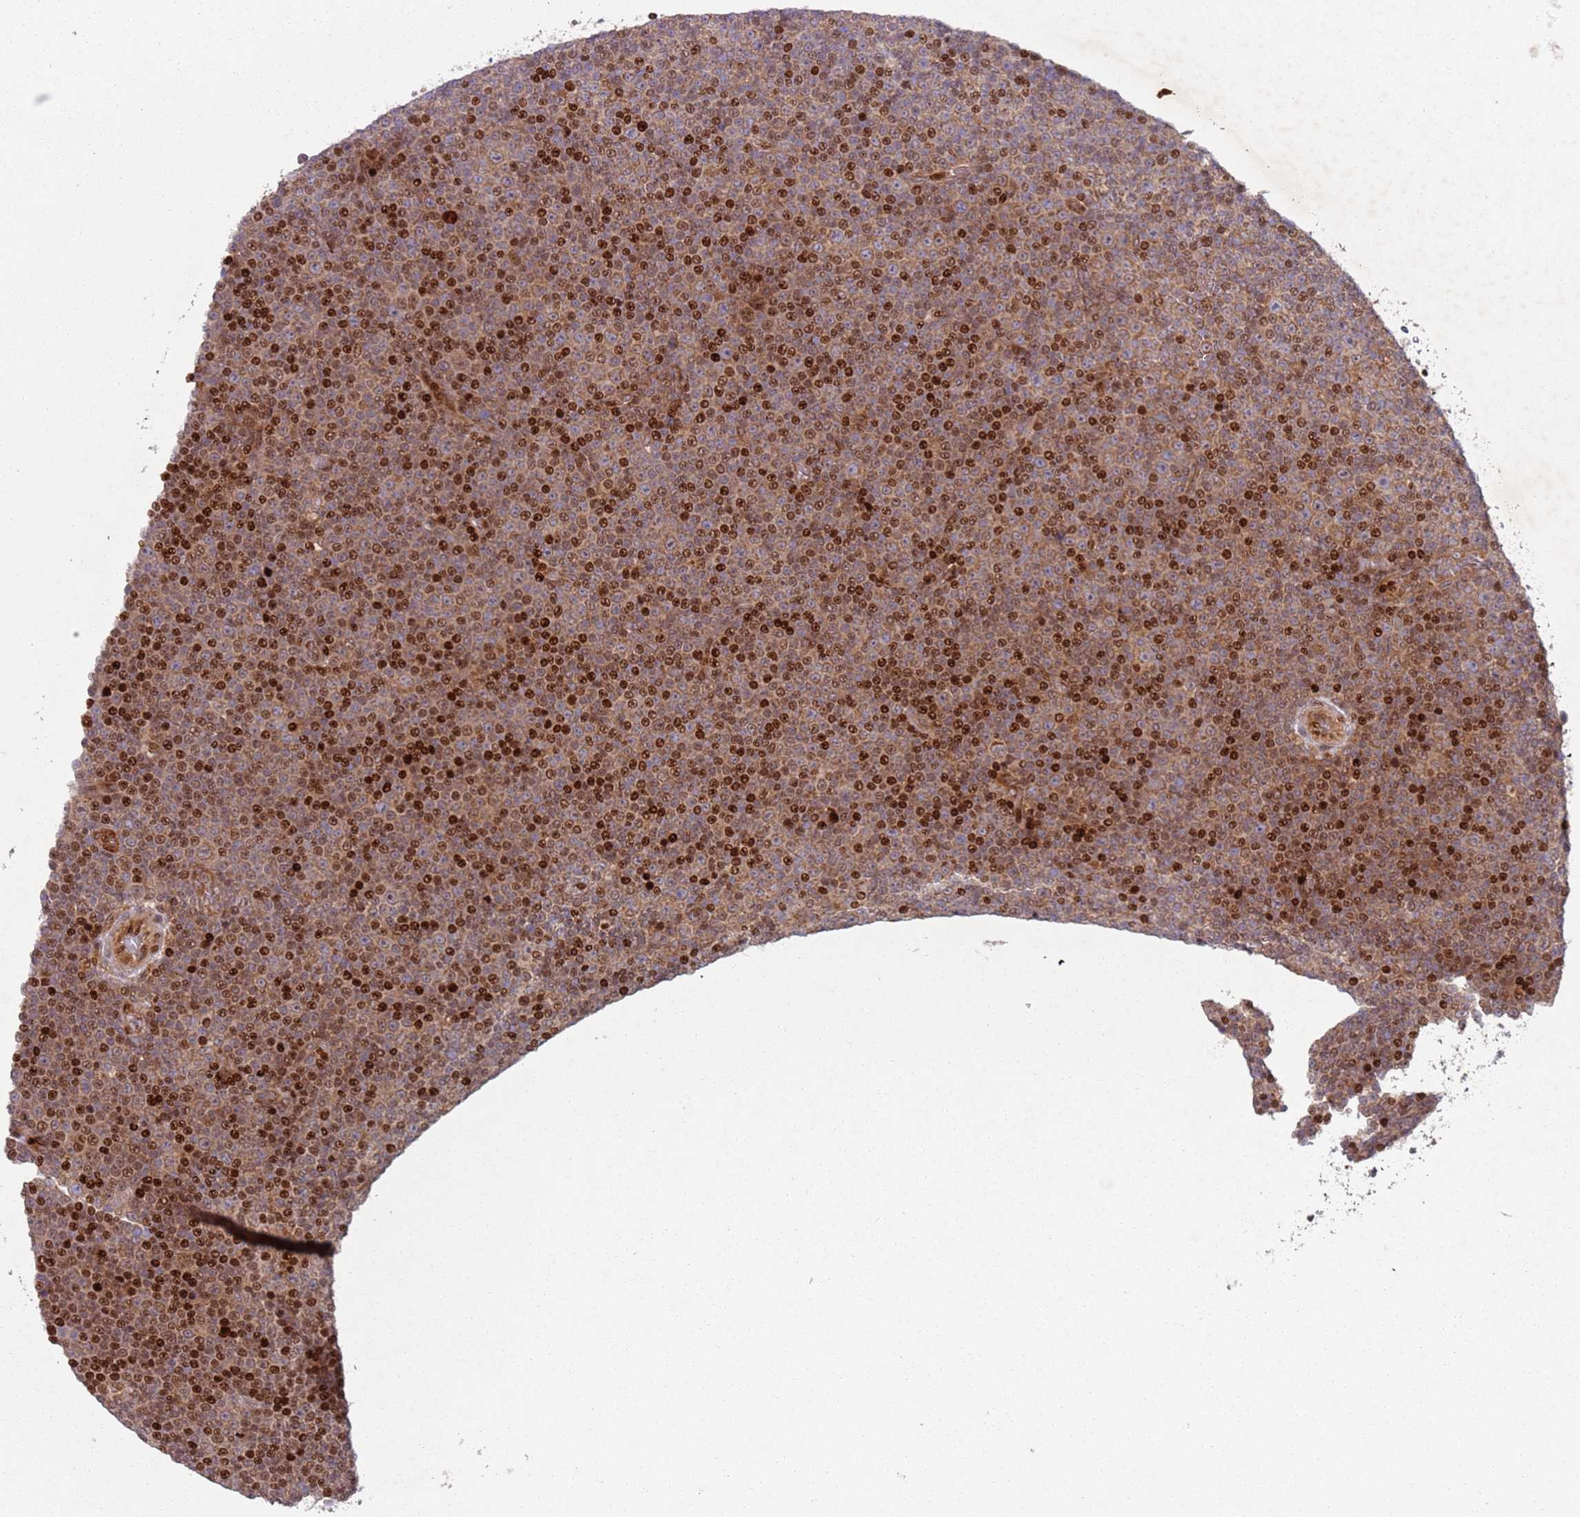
{"staining": {"intensity": "strong", "quantity": "25%-75%", "location": "cytoplasmic/membranous,nuclear"}, "tissue": "lymphoma", "cell_type": "Tumor cells", "image_type": "cancer", "snomed": [{"axis": "morphology", "description": "Malignant lymphoma, non-Hodgkin's type, Low grade"}, {"axis": "topography", "description": "Lymph node"}], "caption": "Immunohistochemistry (IHC) image of low-grade malignant lymphoma, non-Hodgkin's type stained for a protein (brown), which shows high levels of strong cytoplasmic/membranous and nuclear positivity in approximately 25%-75% of tumor cells.", "gene": "HNRNPLL", "patient": {"sex": "female", "age": 67}}